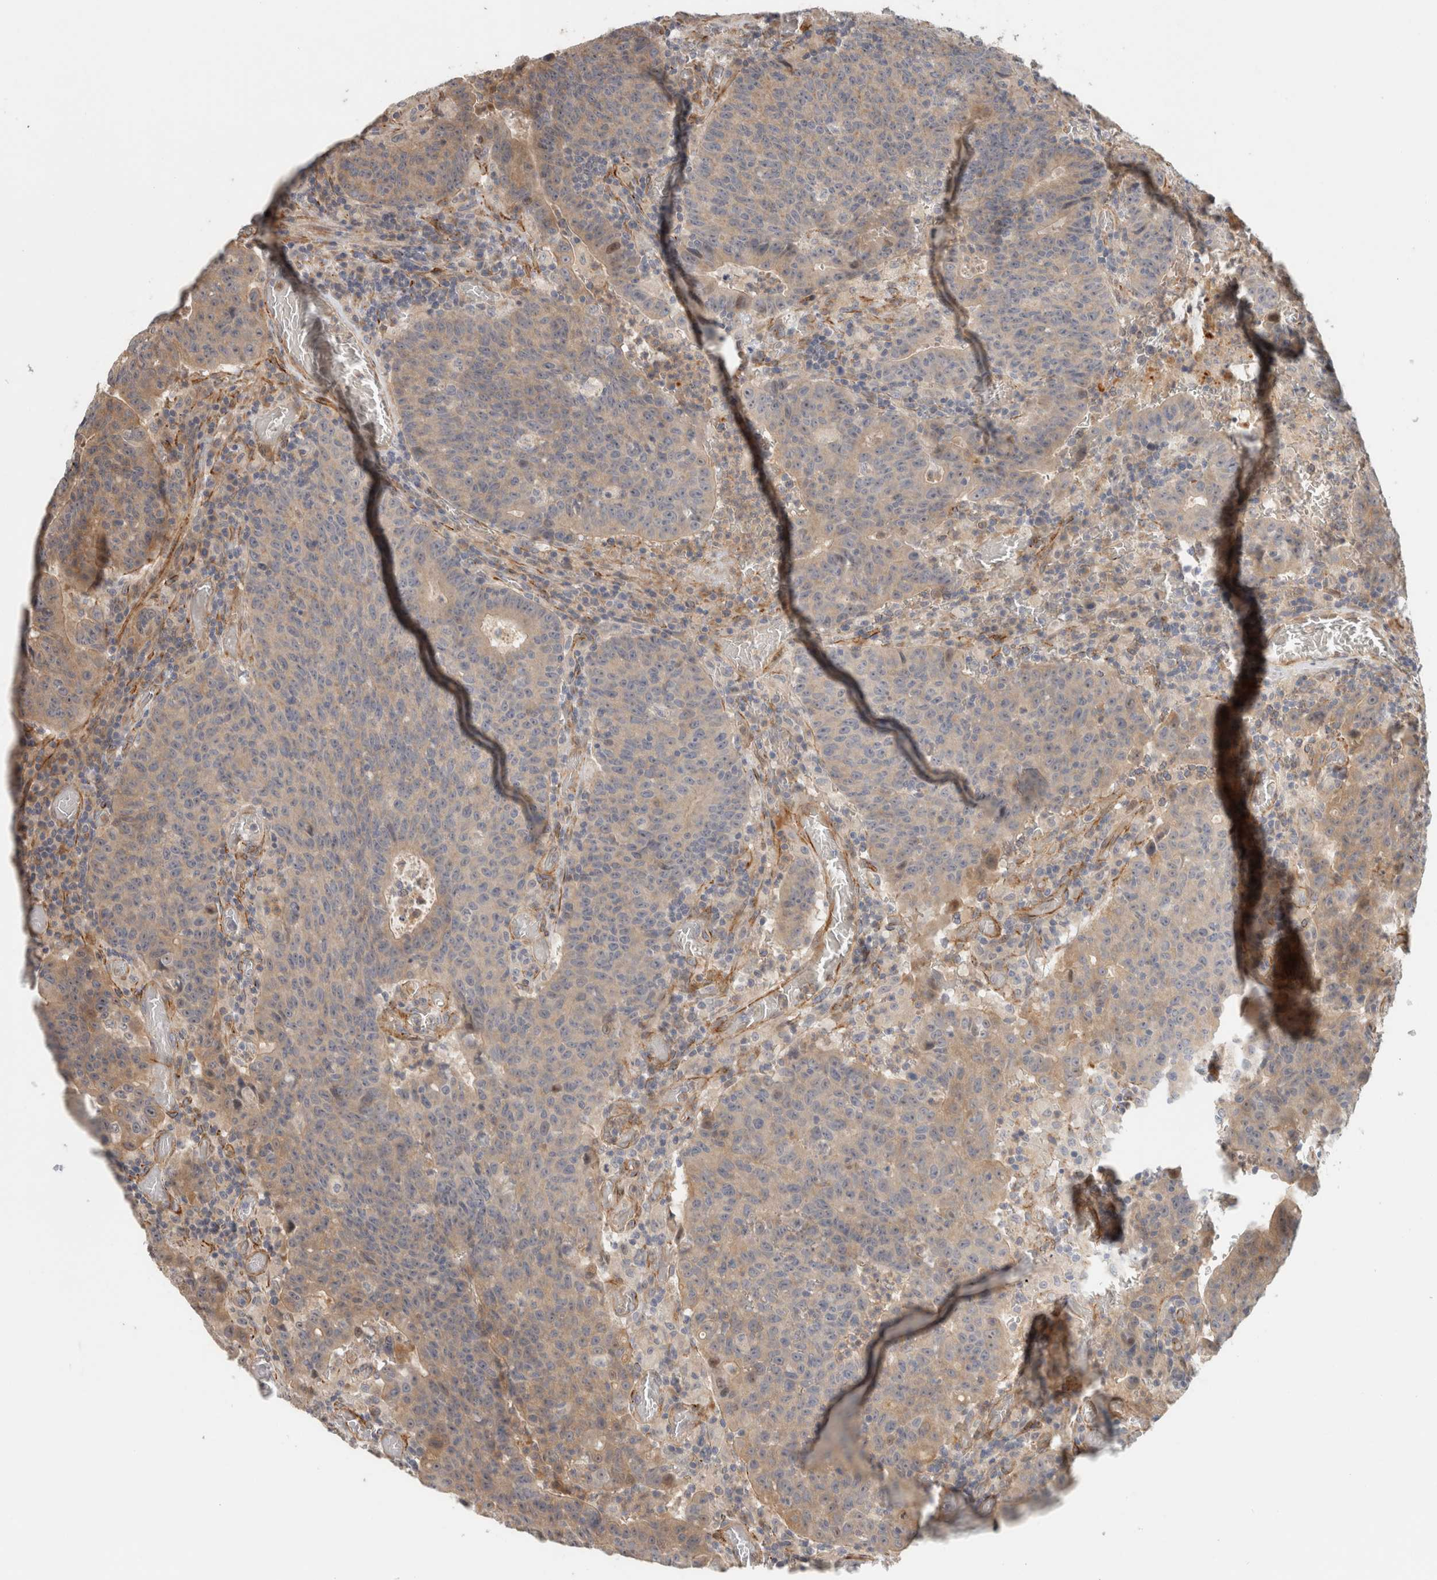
{"staining": {"intensity": "weak", "quantity": "25%-75%", "location": "cytoplasmic/membranous"}, "tissue": "colorectal cancer", "cell_type": "Tumor cells", "image_type": "cancer", "snomed": [{"axis": "morphology", "description": "Adenocarcinoma, NOS"}, {"axis": "topography", "description": "Colon"}], "caption": "Human colorectal cancer (adenocarcinoma) stained with a brown dye exhibits weak cytoplasmic/membranous positive staining in approximately 25%-75% of tumor cells.", "gene": "SIPA1L2", "patient": {"sex": "female", "age": 75}}